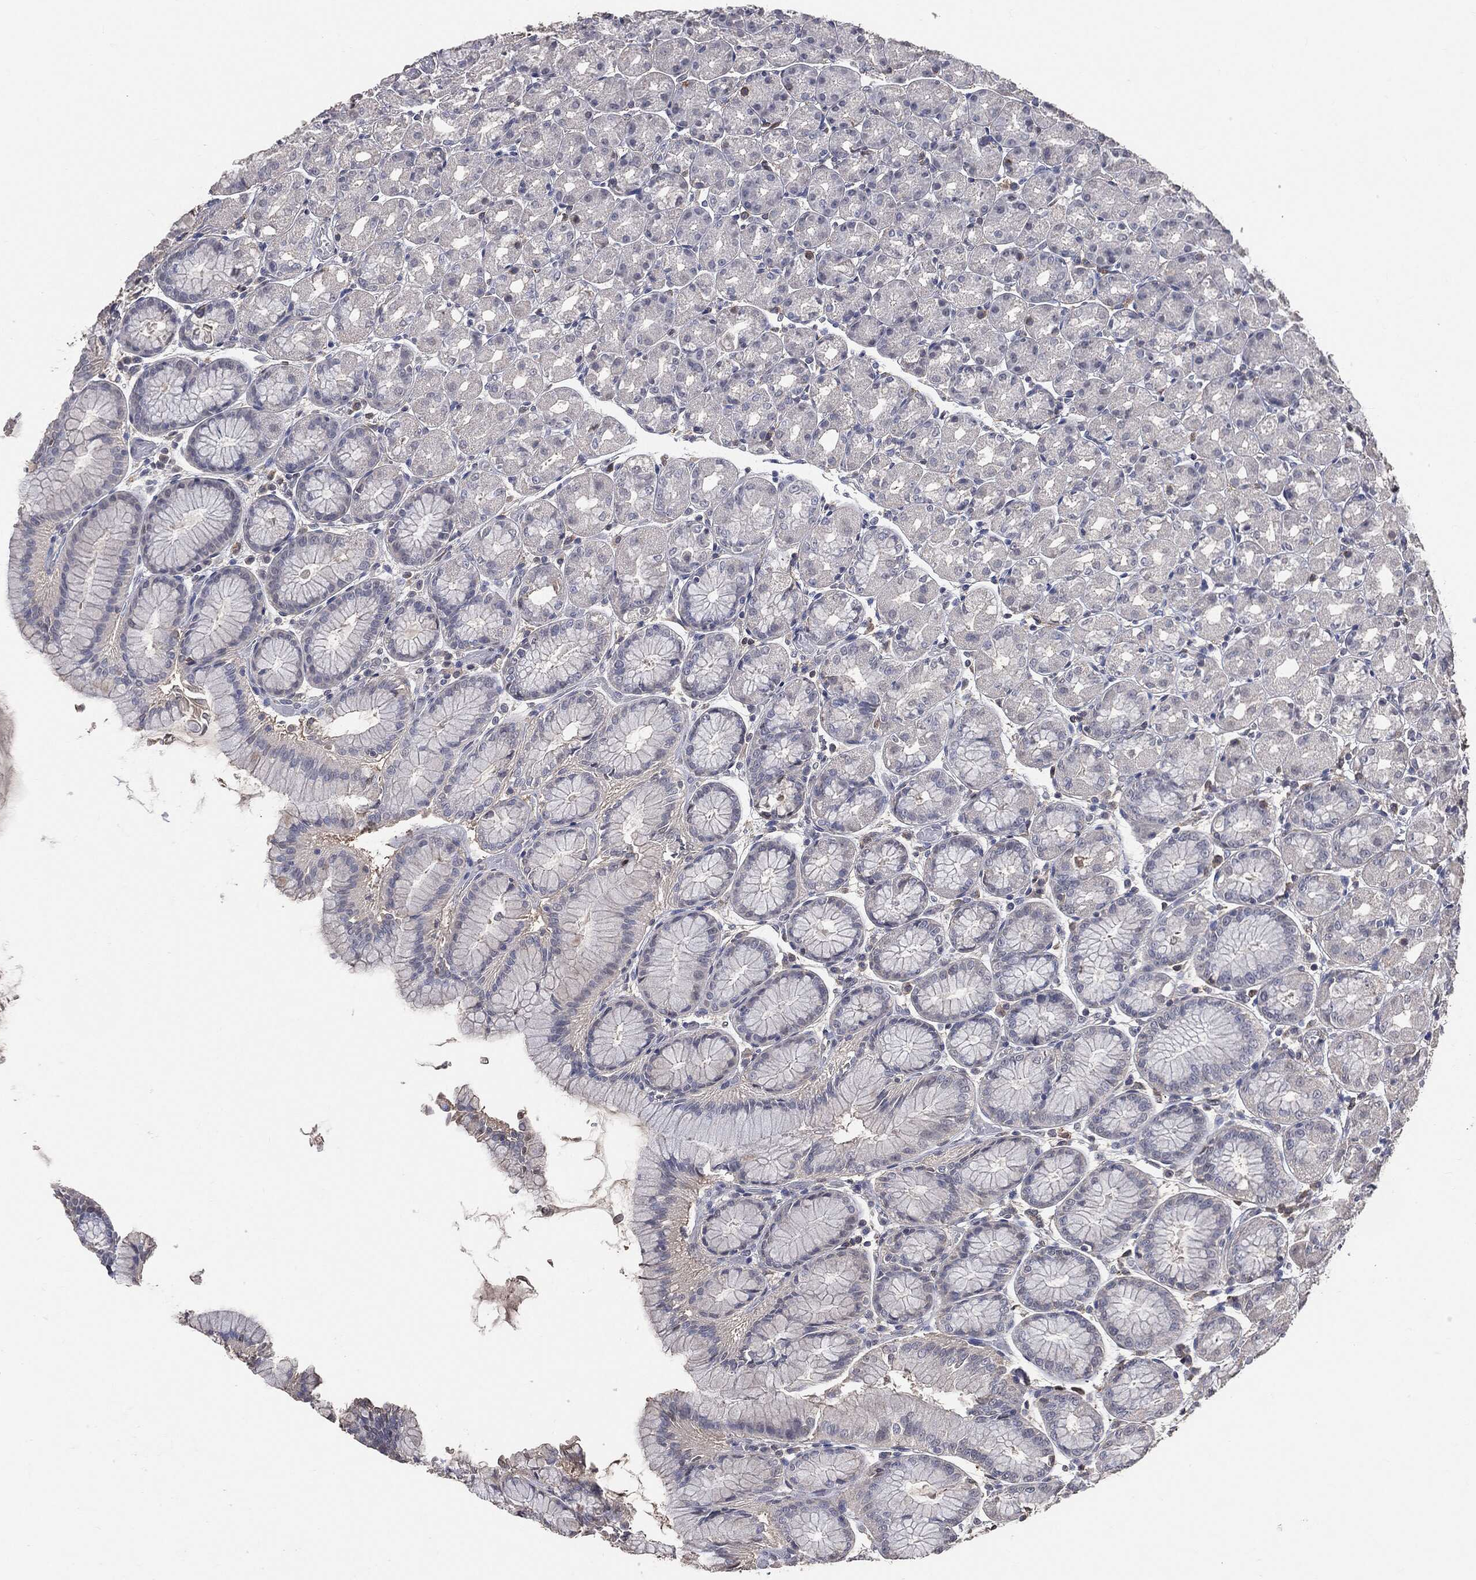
{"staining": {"intensity": "negative", "quantity": "none", "location": "none"}, "tissue": "stomach", "cell_type": "Glandular cells", "image_type": "normal", "snomed": [{"axis": "morphology", "description": "Normal tissue, NOS"}, {"axis": "morphology", "description": "Adenocarcinoma, NOS"}, {"axis": "topography", "description": "Stomach"}], "caption": "IHC image of unremarkable human stomach stained for a protein (brown), which displays no positivity in glandular cells.", "gene": "SNAP25", "patient": {"sex": "female", "age": 81}}